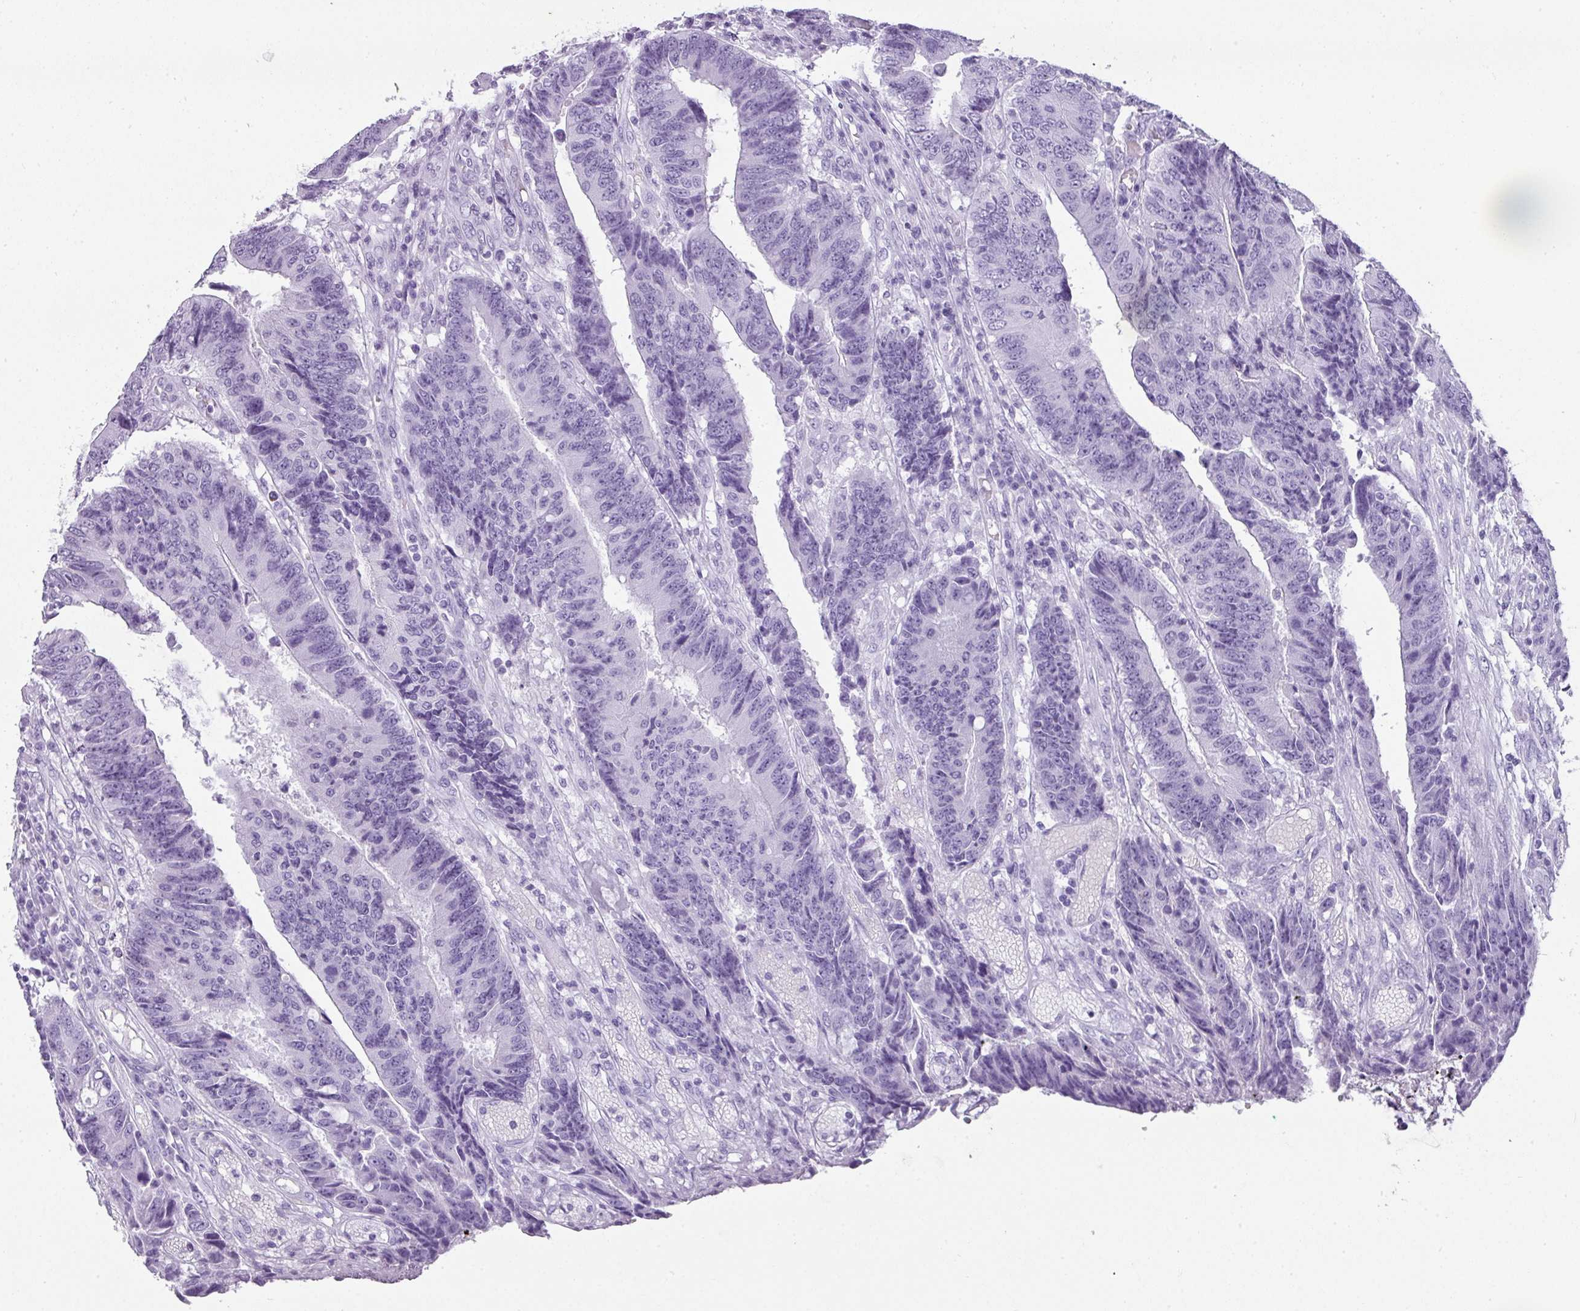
{"staining": {"intensity": "negative", "quantity": "none", "location": "none"}, "tissue": "colorectal cancer", "cell_type": "Tumor cells", "image_type": "cancer", "snomed": [{"axis": "morphology", "description": "Adenocarcinoma, NOS"}, {"axis": "topography", "description": "Rectum"}], "caption": "A photomicrograph of adenocarcinoma (colorectal) stained for a protein displays no brown staining in tumor cells.", "gene": "RBMY1F", "patient": {"sex": "male", "age": 84}}